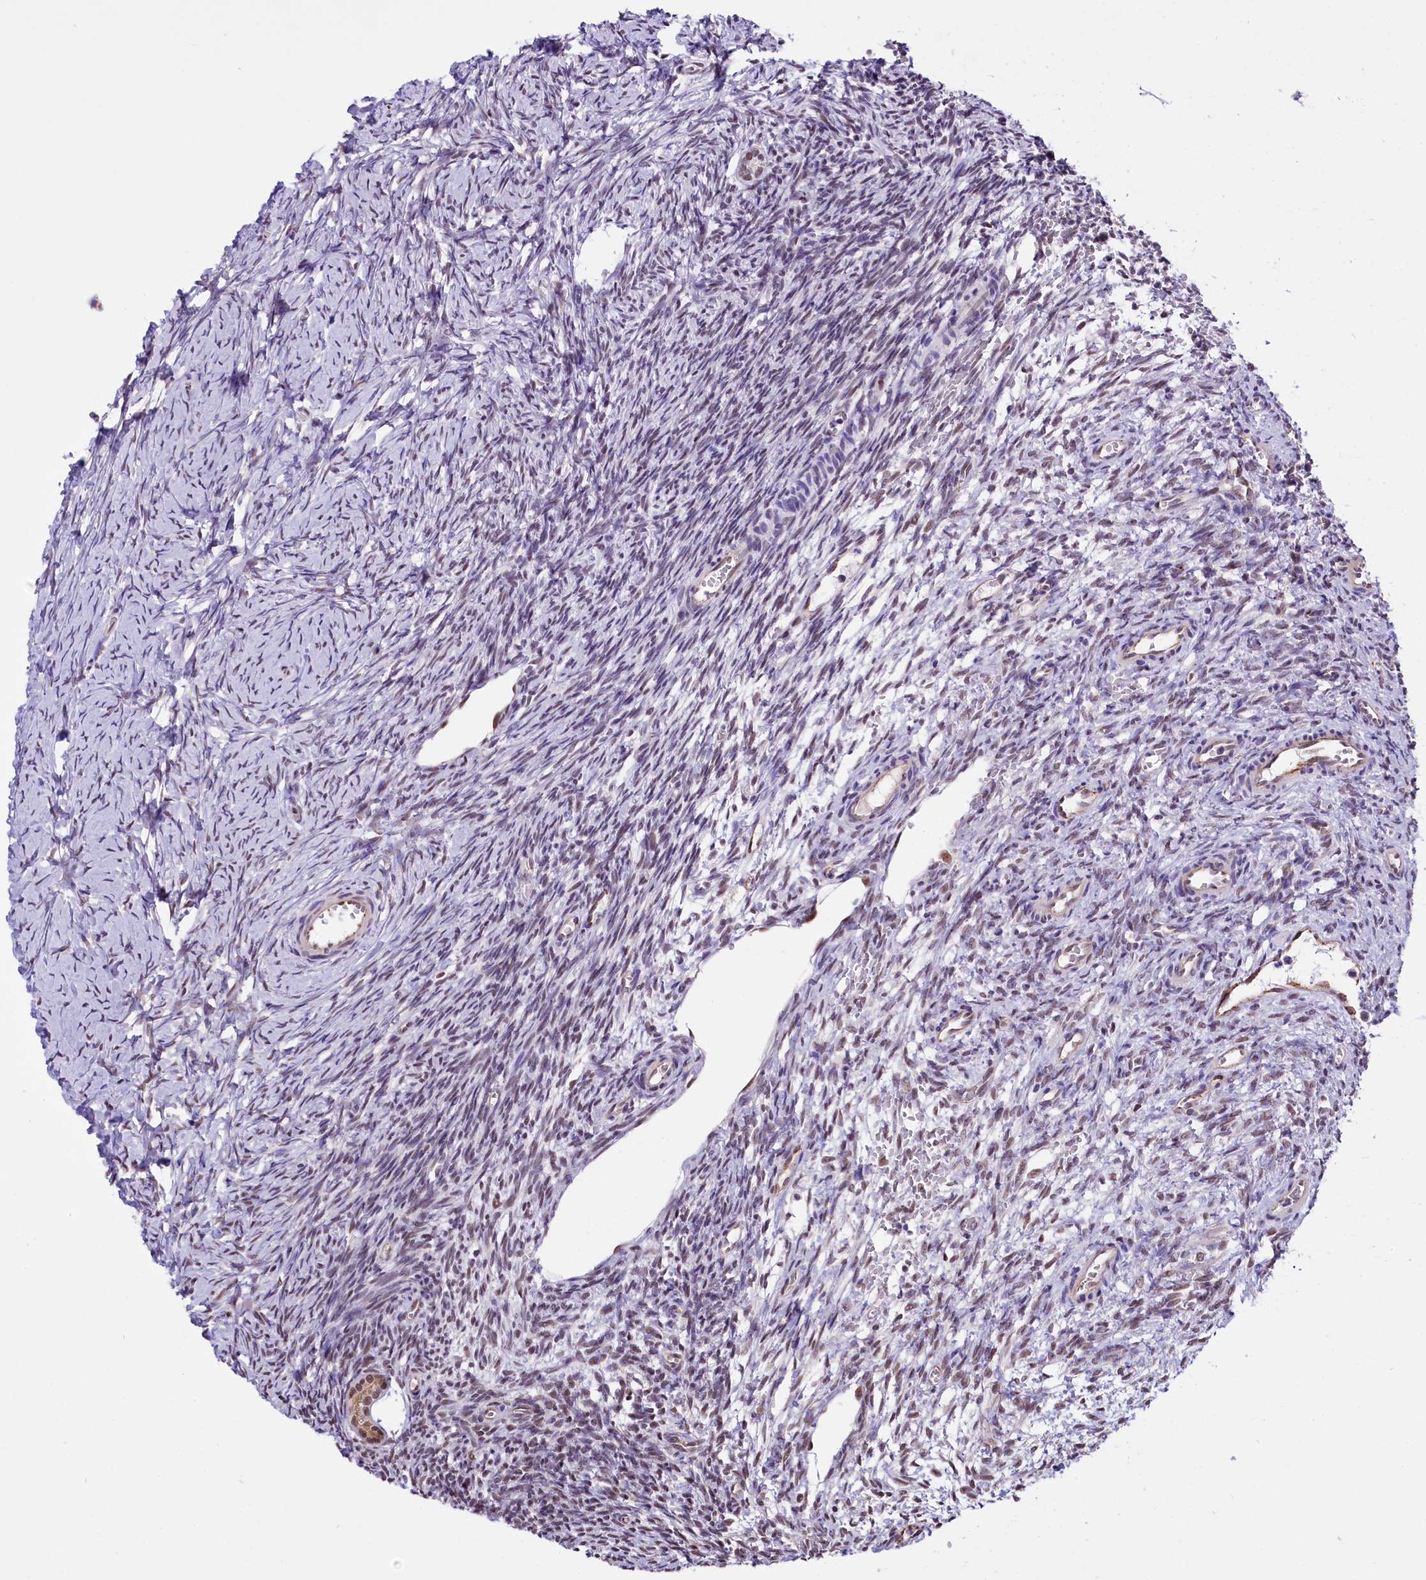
{"staining": {"intensity": "weak", "quantity": ">75%", "location": "nuclear"}, "tissue": "ovary", "cell_type": "Follicle cells", "image_type": "normal", "snomed": [{"axis": "morphology", "description": "Normal tissue, NOS"}, {"axis": "topography", "description": "Ovary"}], "caption": "Ovary stained with a brown dye exhibits weak nuclear positive staining in about >75% of follicle cells.", "gene": "MRPL54", "patient": {"sex": "female", "age": 39}}